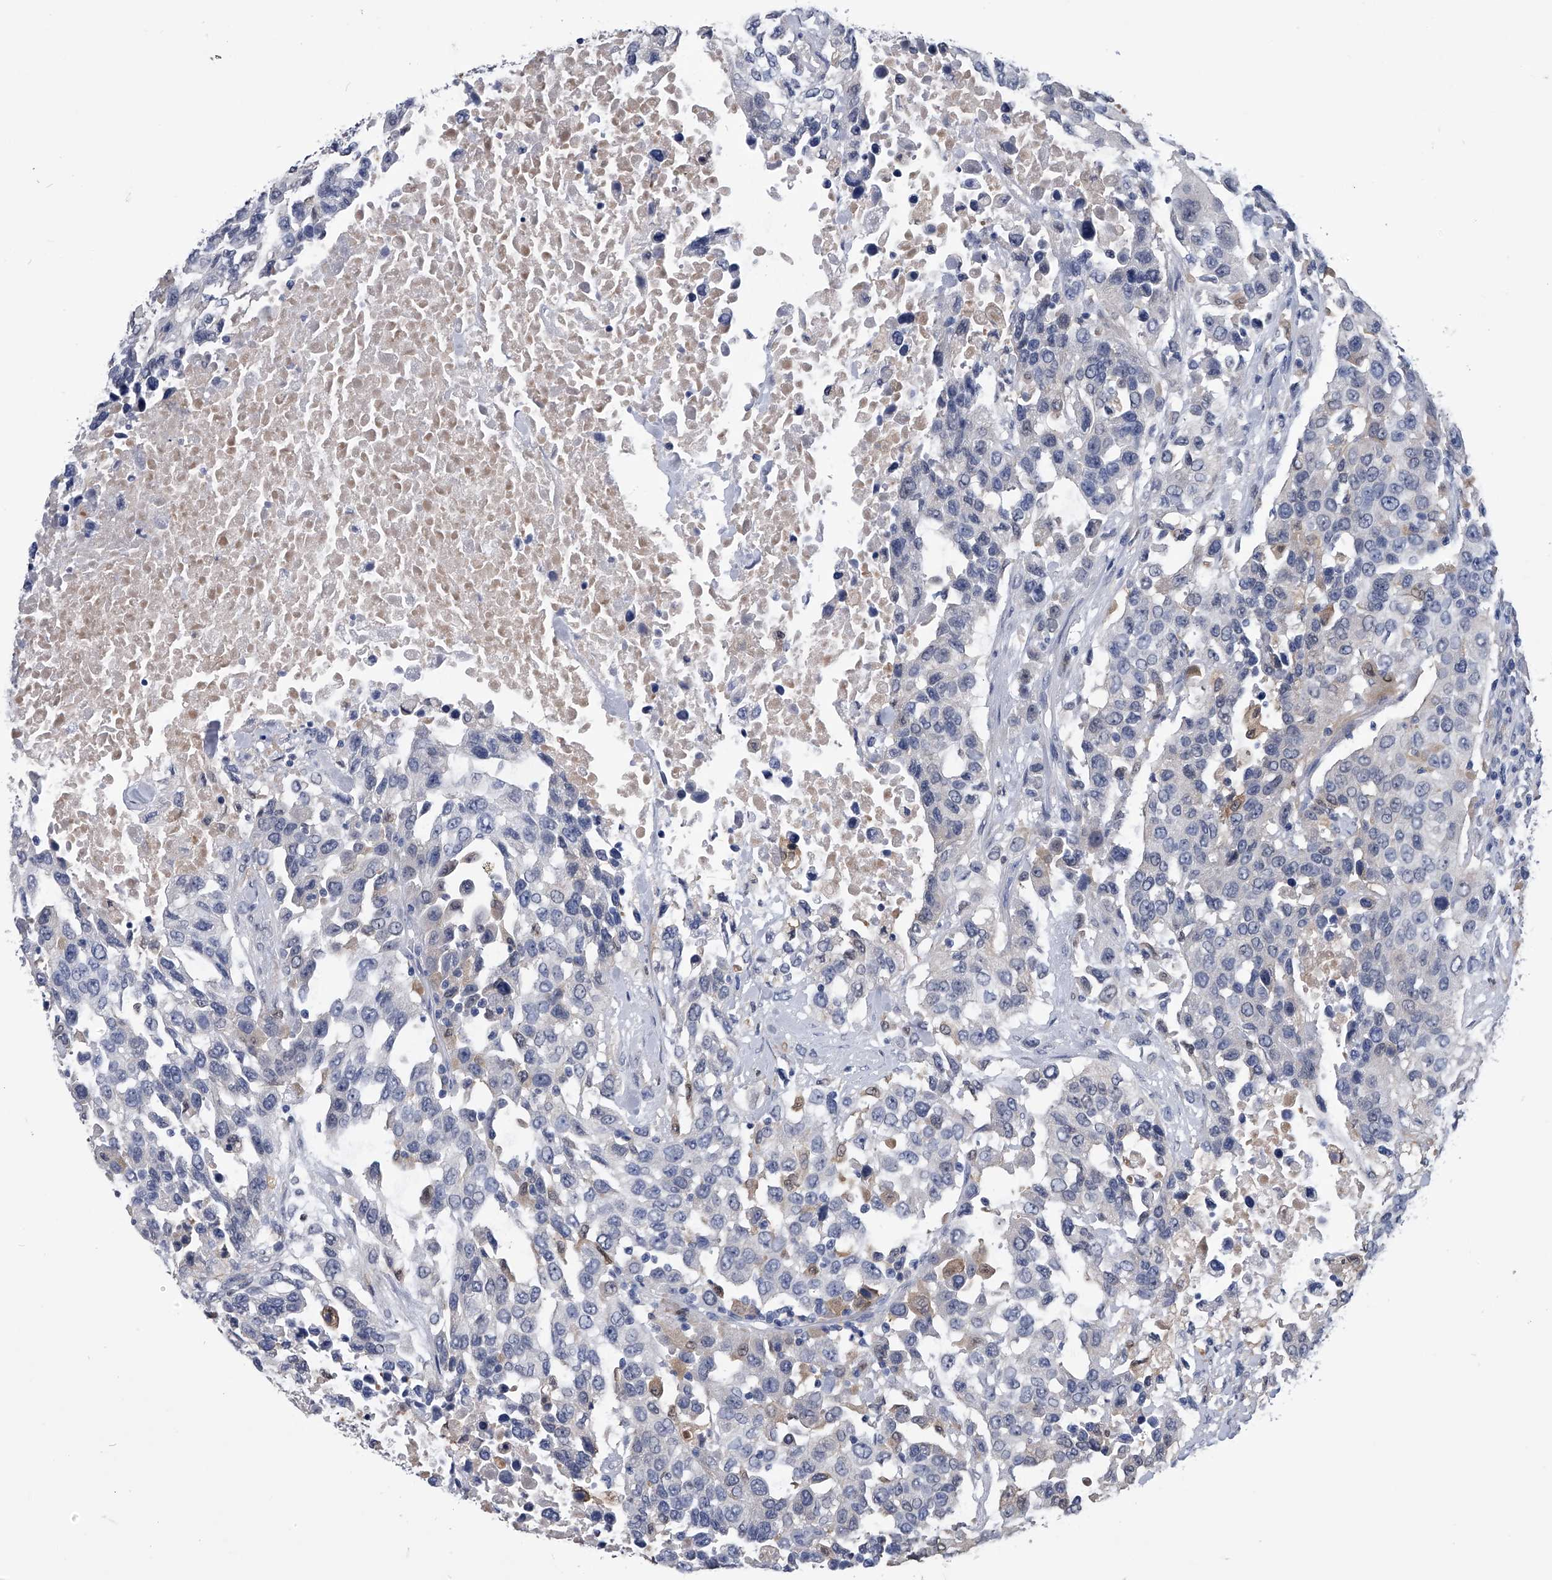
{"staining": {"intensity": "negative", "quantity": "none", "location": "none"}, "tissue": "urothelial cancer", "cell_type": "Tumor cells", "image_type": "cancer", "snomed": [{"axis": "morphology", "description": "Urothelial carcinoma, High grade"}, {"axis": "topography", "description": "Urinary bladder"}], "caption": "IHC image of human urothelial cancer stained for a protein (brown), which displays no expression in tumor cells.", "gene": "PDXK", "patient": {"sex": "female", "age": 80}}